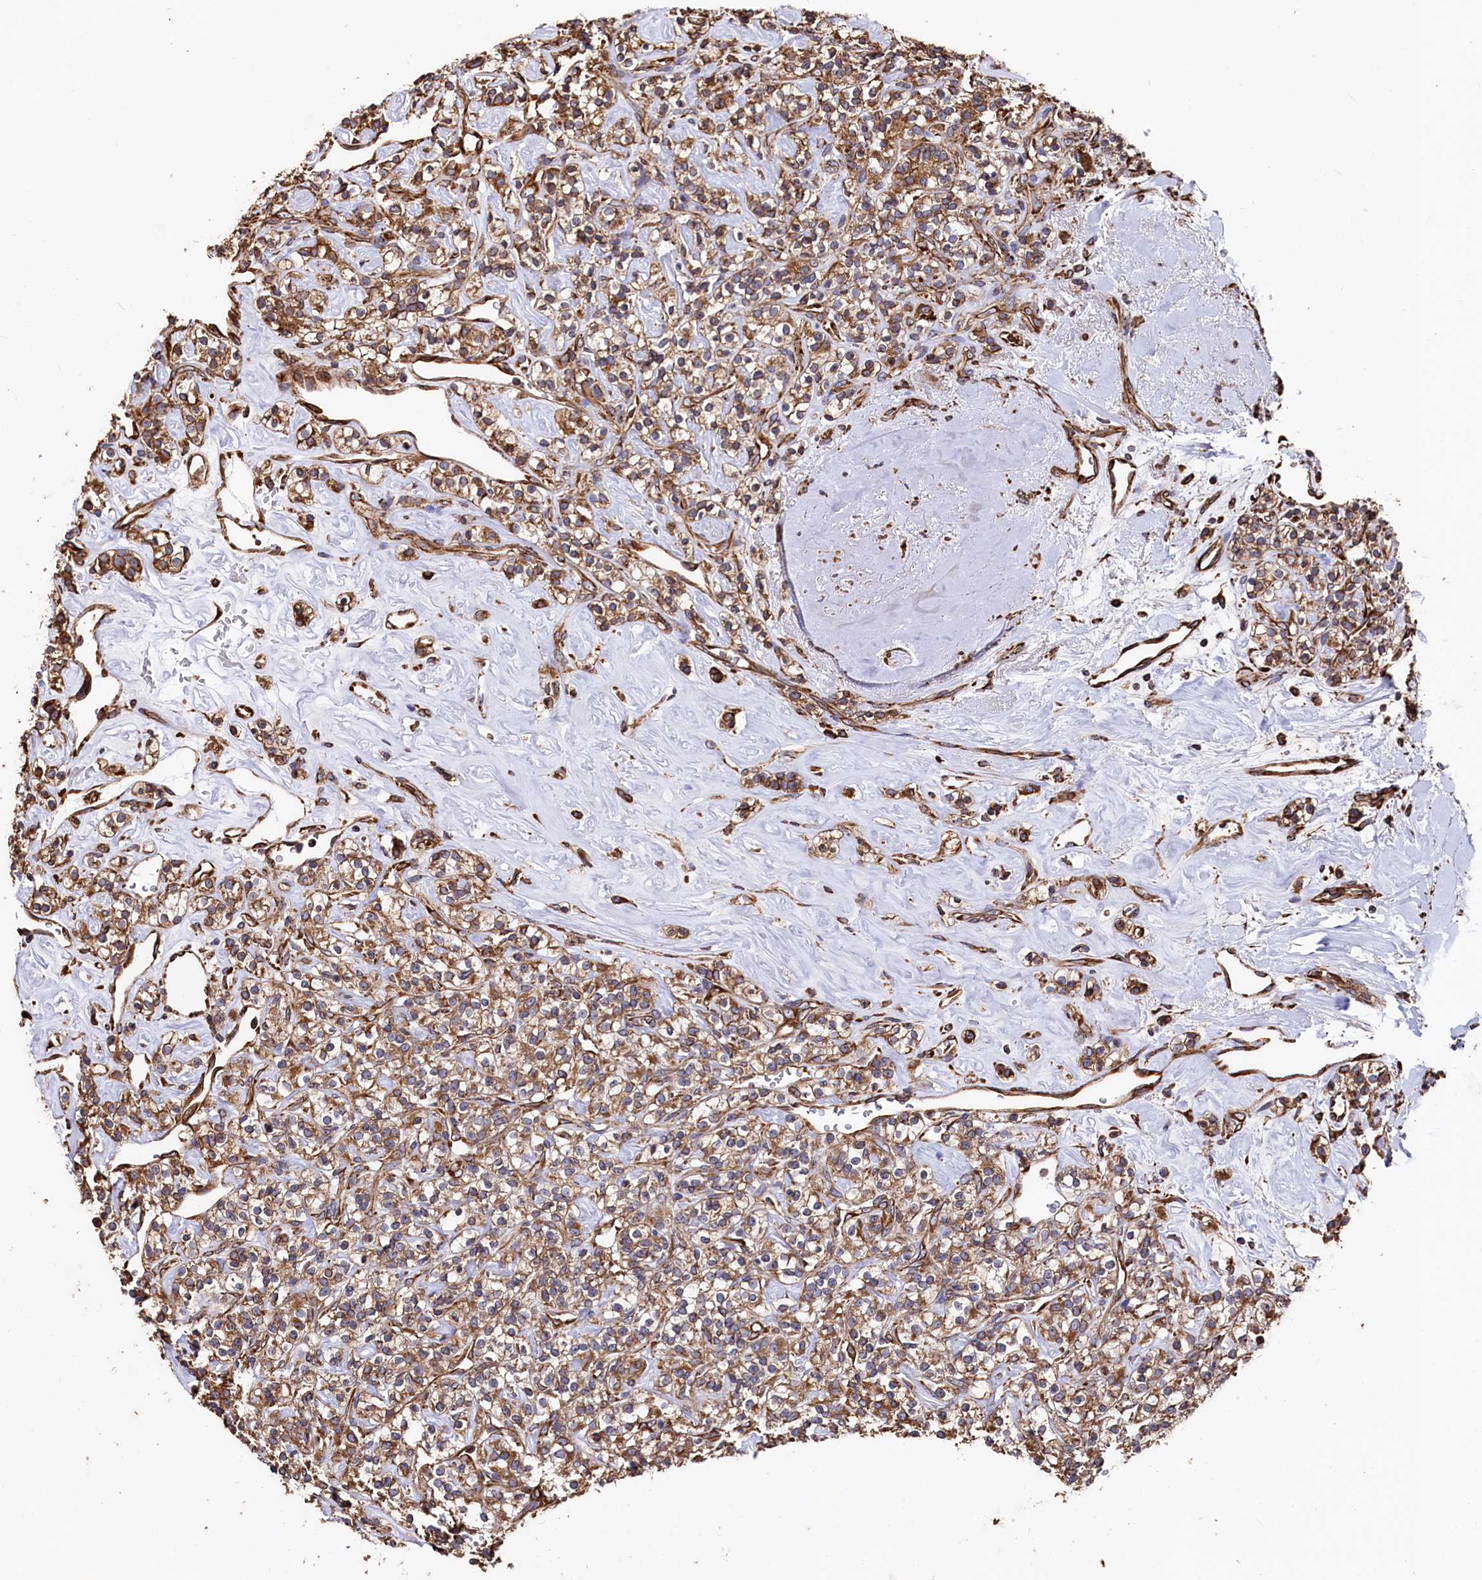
{"staining": {"intensity": "moderate", "quantity": ">75%", "location": "cytoplasmic/membranous"}, "tissue": "renal cancer", "cell_type": "Tumor cells", "image_type": "cancer", "snomed": [{"axis": "morphology", "description": "Adenocarcinoma, NOS"}, {"axis": "topography", "description": "Kidney"}], "caption": "Renal cancer stained with immunohistochemistry shows moderate cytoplasmic/membranous positivity in about >75% of tumor cells.", "gene": "NEURL1B", "patient": {"sex": "male", "age": 77}}